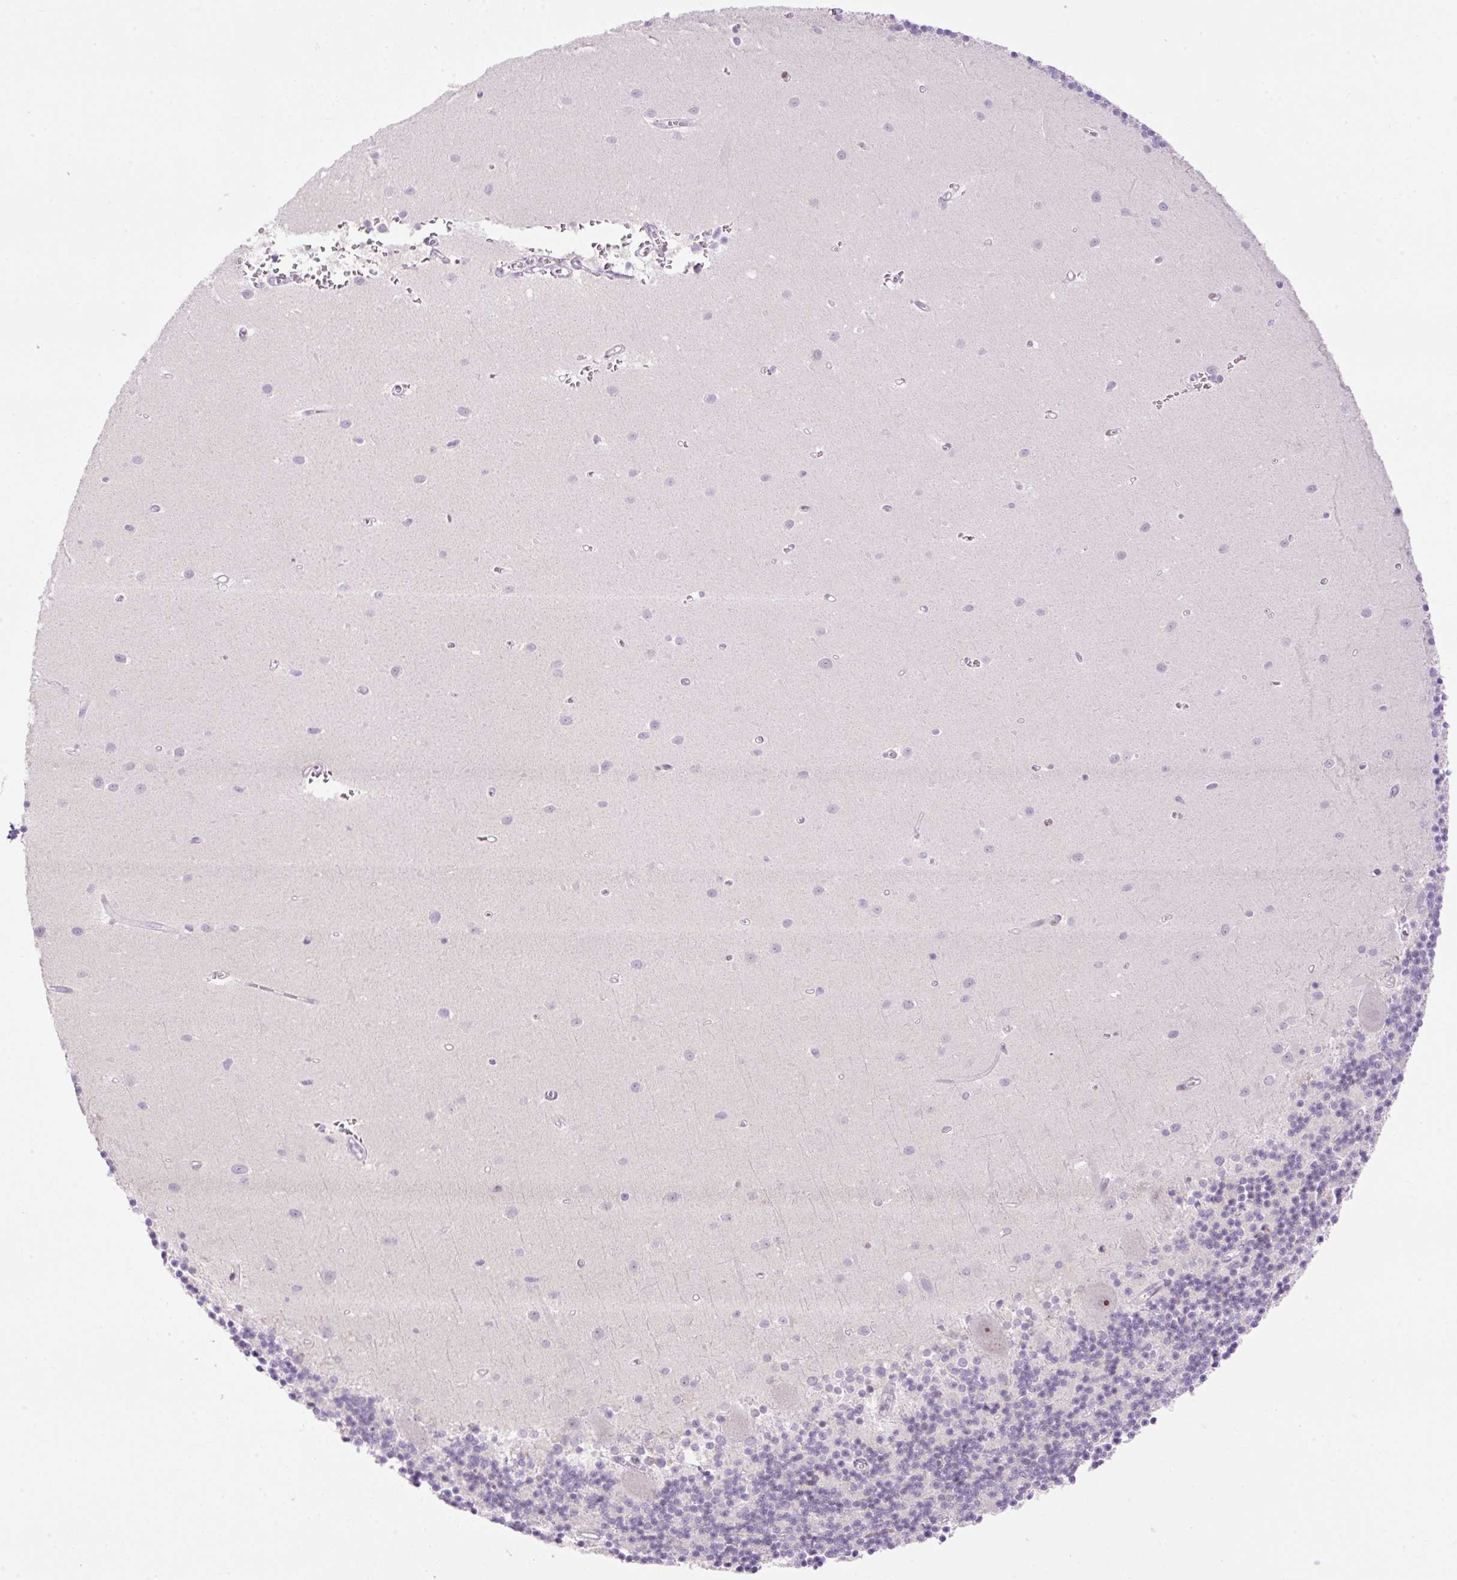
{"staining": {"intensity": "negative", "quantity": "none", "location": "none"}, "tissue": "cerebellum", "cell_type": "Cells in granular layer", "image_type": "normal", "snomed": [{"axis": "morphology", "description": "Normal tissue, NOS"}, {"axis": "topography", "description": "Cerebellum"}], "caption": "Immunohistochemical staining of unremarkable human cerebellum exhibits no significant expression in cells in granular layer. (Brightfield microscopy of DAB (3,3'-diaminobenzidine) immunohistochemistry (IHC) at high magnification).", "gene": "ENSG00000268750", "patient": {"sex": "male", "age": 54}}